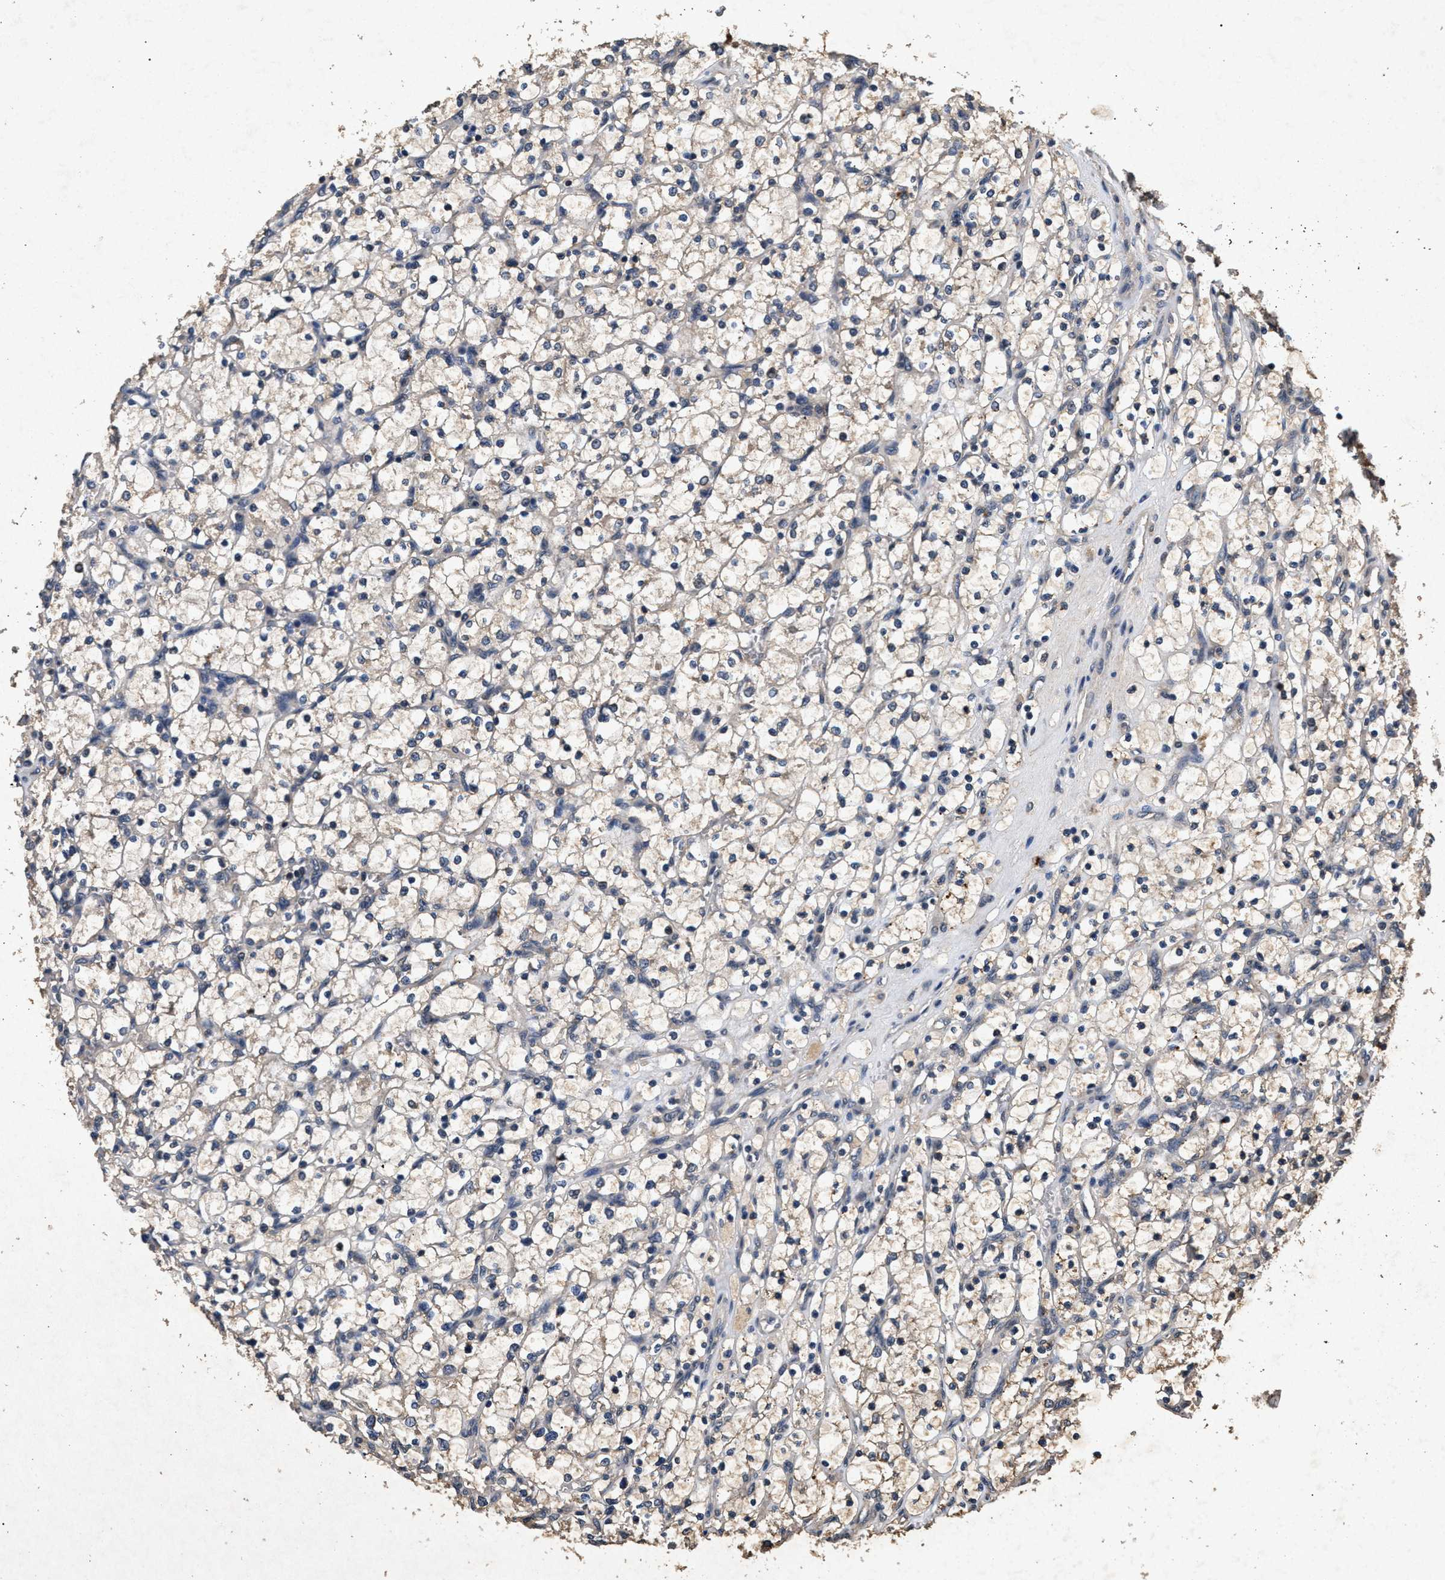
{"staining": {"intensity": "weak", "quantity": "<25%", "location": "cytoplasmic/membranous"}, "tissue": "renal cancer", "cell_type": "Tumor cells", "image_type": "cancer", "snomed": [{"axis": "morphology", "description": "Adenocarcinoma, NOS"}, {"axis": "topography", "description": "Kidney"}], "caption": "Tumor cells show no significant protein expression in renal cancer. Brightfield microscopy of immunohistochemistry (IHC) stained with DAB (3,3'-diaminobenzidine) (brown) and hematoxylin (blue), captured at high magnification.", "gene": "PPP1CC", "patient": {"sex": "female", "age": 69}}